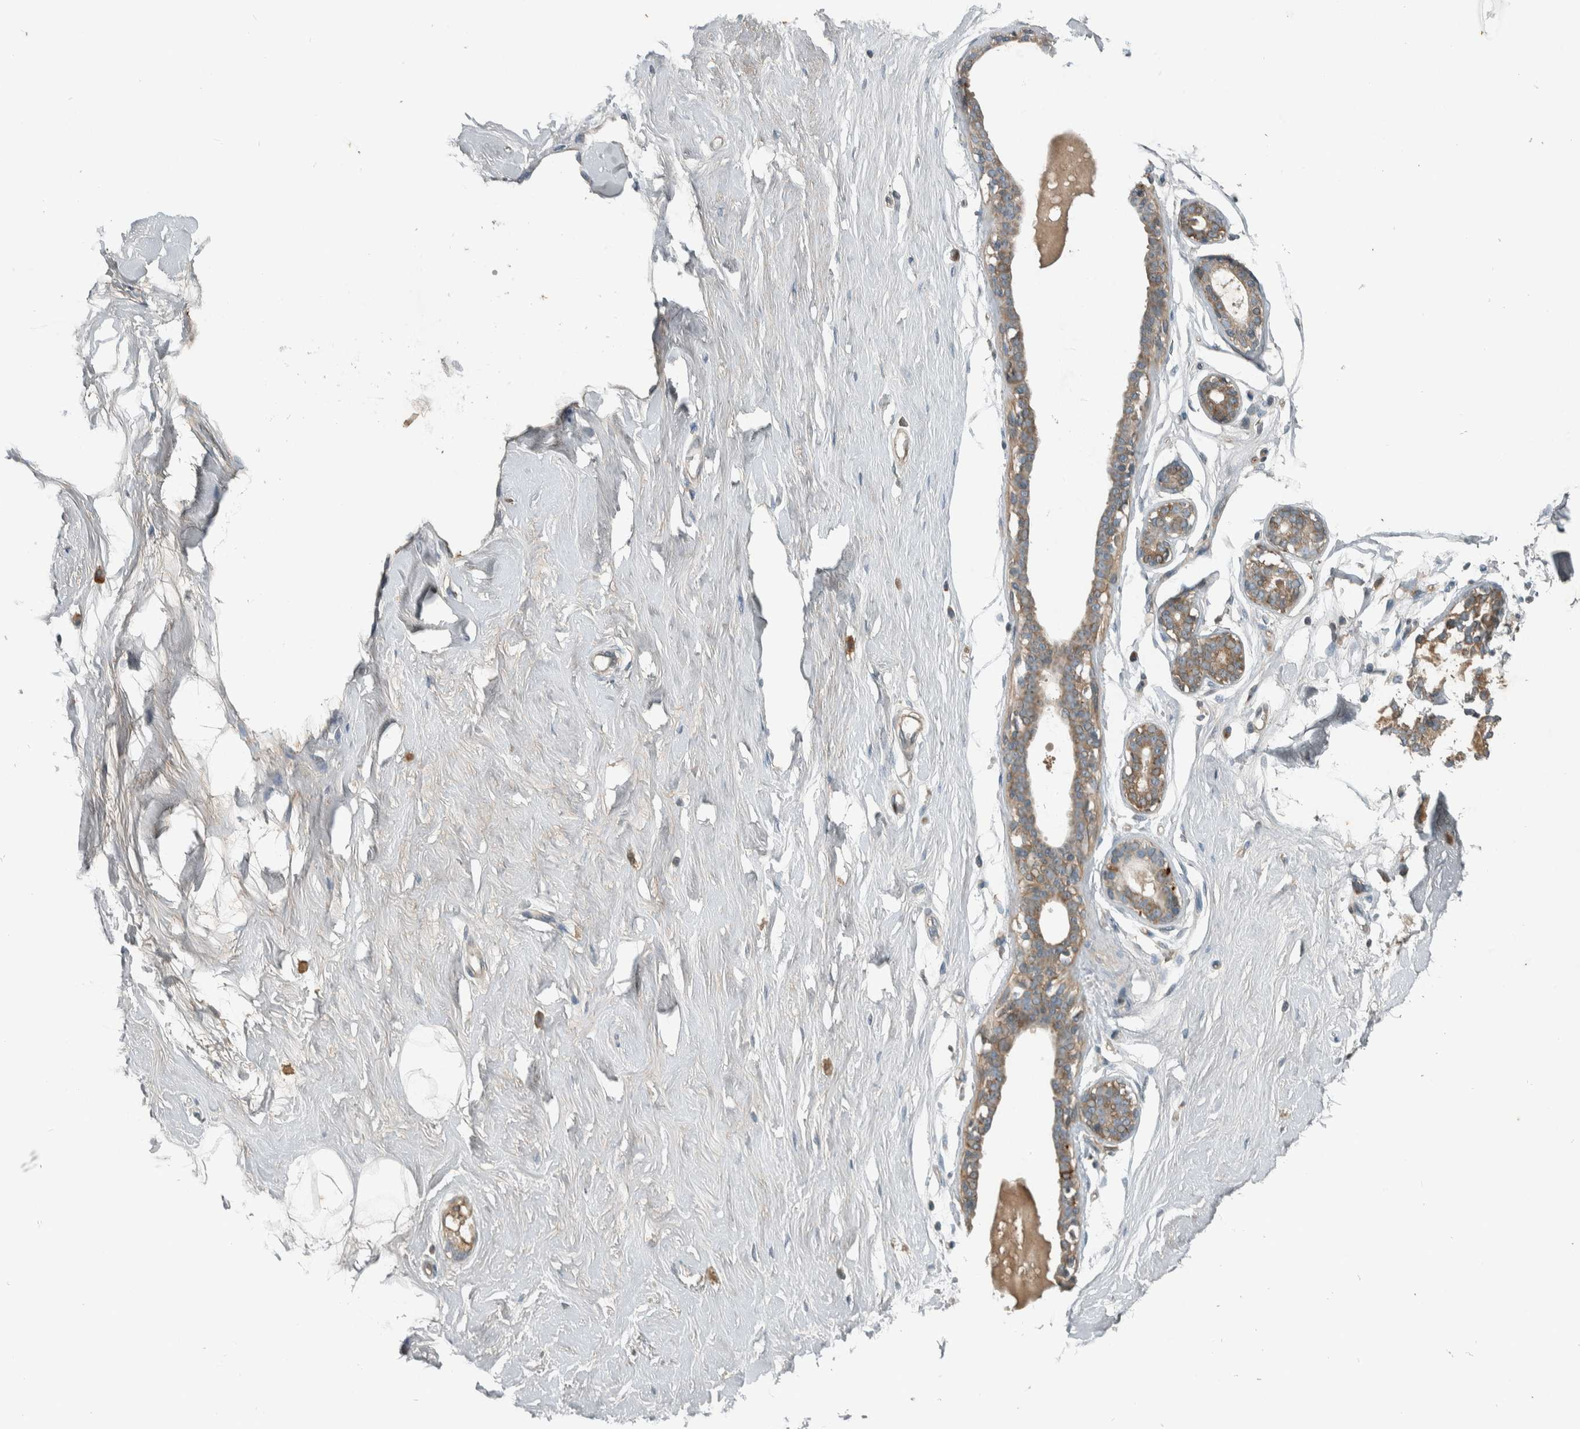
{"staining": {"intensity": "negative", "quantity": "none", "location": "none"}, "tissue": "breast", "cell_type": "Adipocytes", "image_type": "normal", "snomed": [{"axis": "morphology", "description": "Normal tissue, NOS"}, {"axis": "topography", "description": "Breast"}], "caption": "Immunohistochemical staining of benign breast demonstrates no significant expression in adipocytes.", "gene": "CLCN2", "patient": {"sex": "female", "age": 23}}